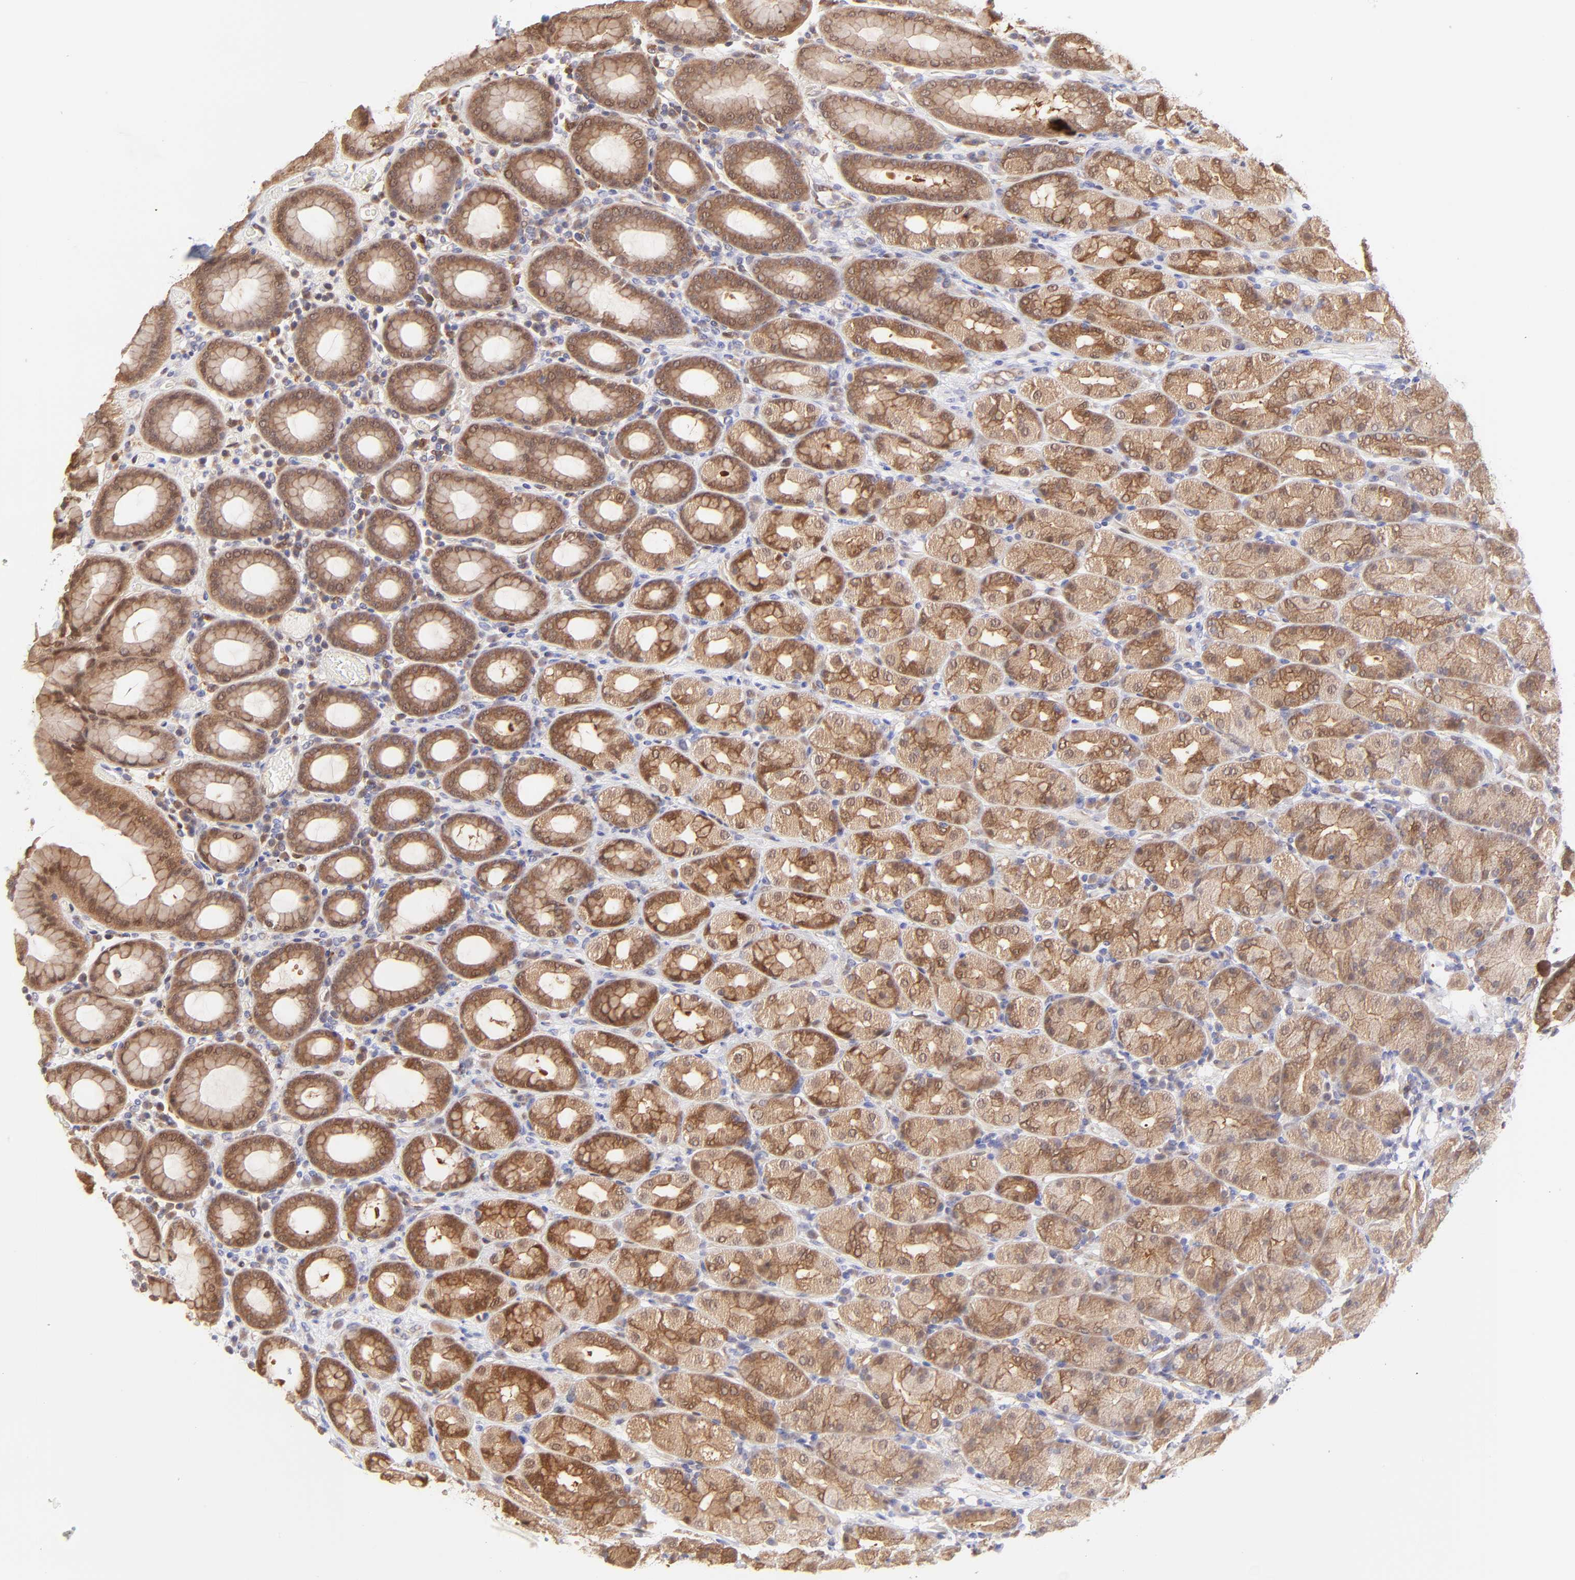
{"staining": {"intensity": "moderate", "quantity": "25%-75%", "location": "cytoplasmic/membranous,nuclear"}, "tissue": "stomach", "cell_type": "Glandular cells", "image_type": "normal", "snomed": [{"axis": "morphology", "description": "Normal tissue, NOS"}, {"axis": "topography", "description": "Stomach, upper"}], "caption": "An immunohistochemistry micrograph of unremarkable tissue is shown. Protein staining in brown shows moderate cytoplasmic/membranous,nuclear positivity in stomach within glandular cells. (DAB IHC with brightfield microscopy, high magnification).", "gene": "HYAL1", "patient": {"sex": "male", "age": 68}}